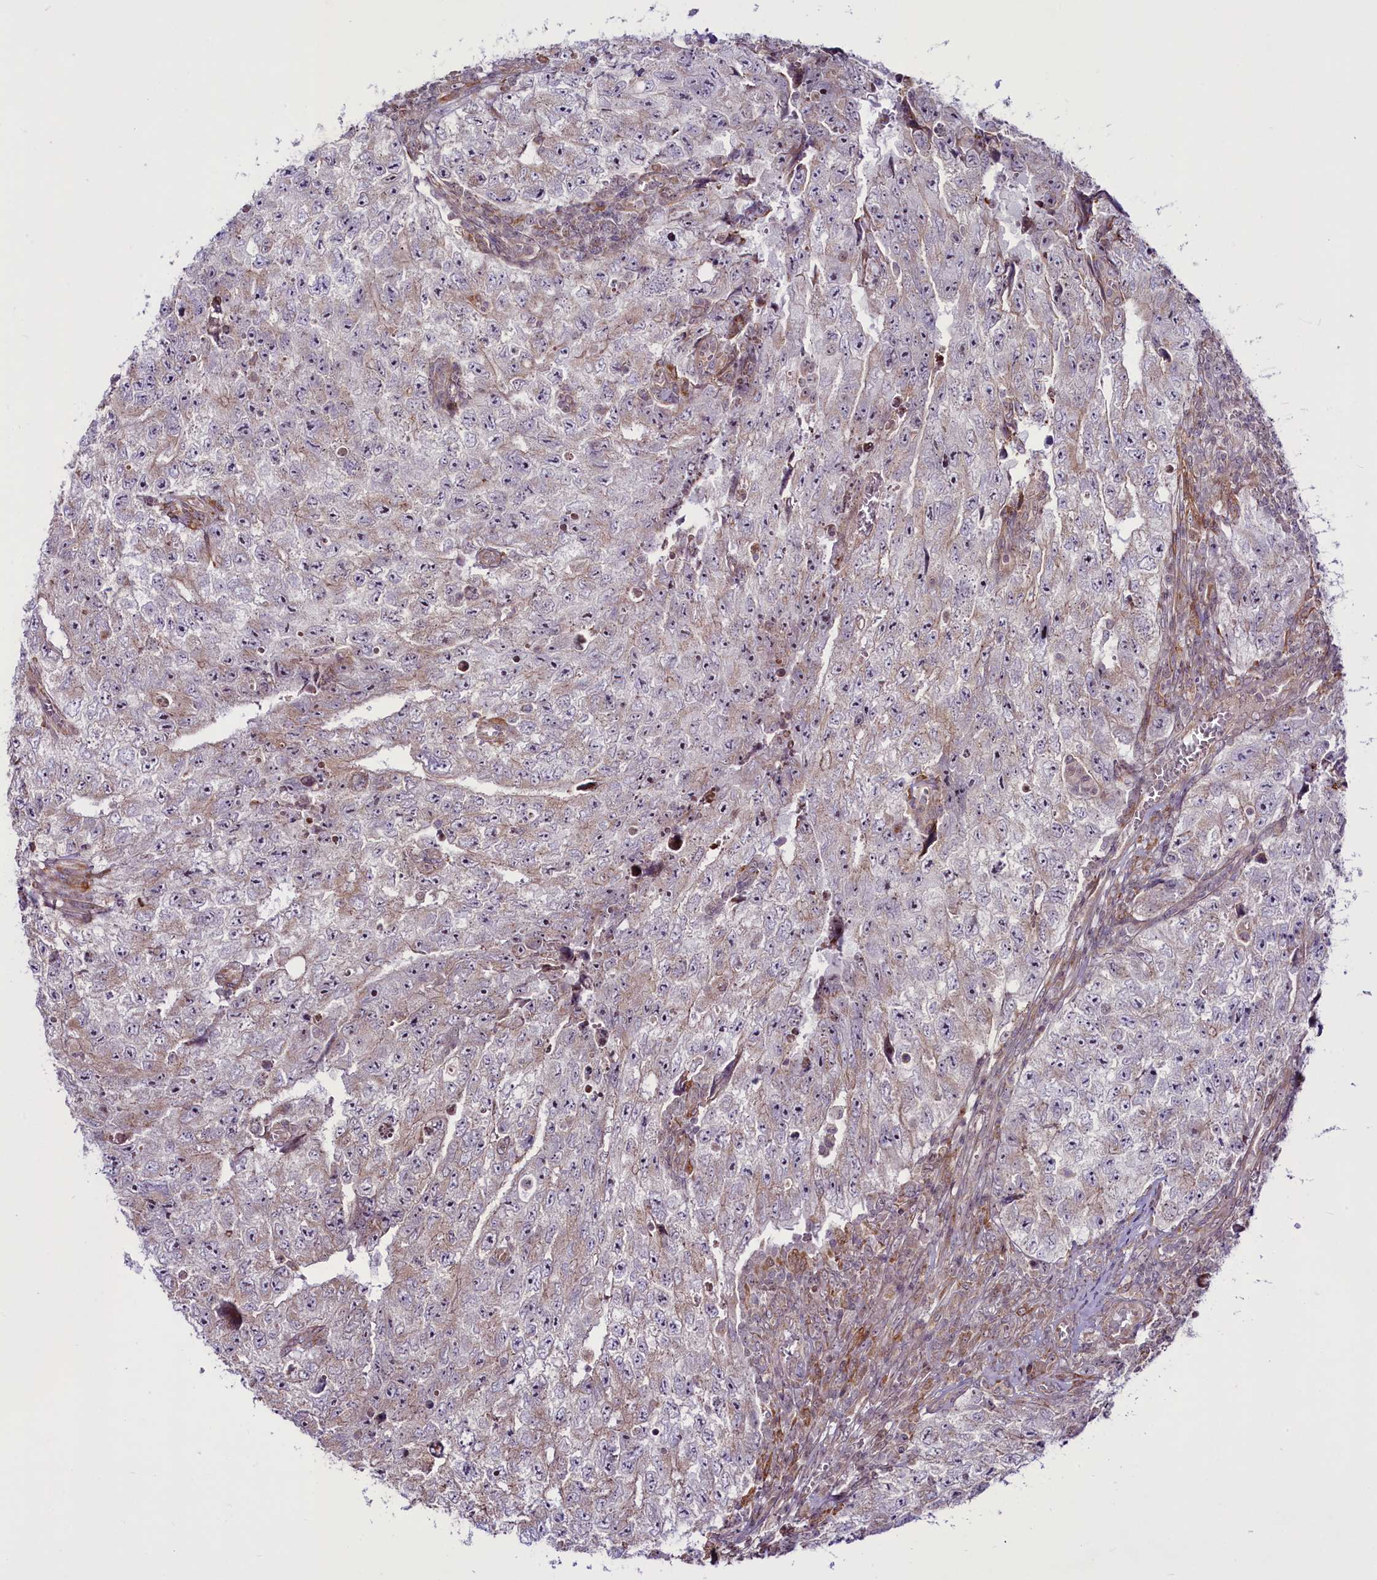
{"staining": {"intensity": "negative", "quantity": "none", "location": "none"}, "tissue": "testis cancer", "cell_type": "Tumor cells", "image_type": "cancer", "snomed": [{"axis": "morphology", "description": "Carcinoma, Embryonal, NOS"}, {"axis": "topography", "description": "Testis"}], "caption": "There is no significant staining in tumor cells of testis embryonal carcinoma.", "gene": "RSBN1", "patient": {"sex": "male", "age": 17}}